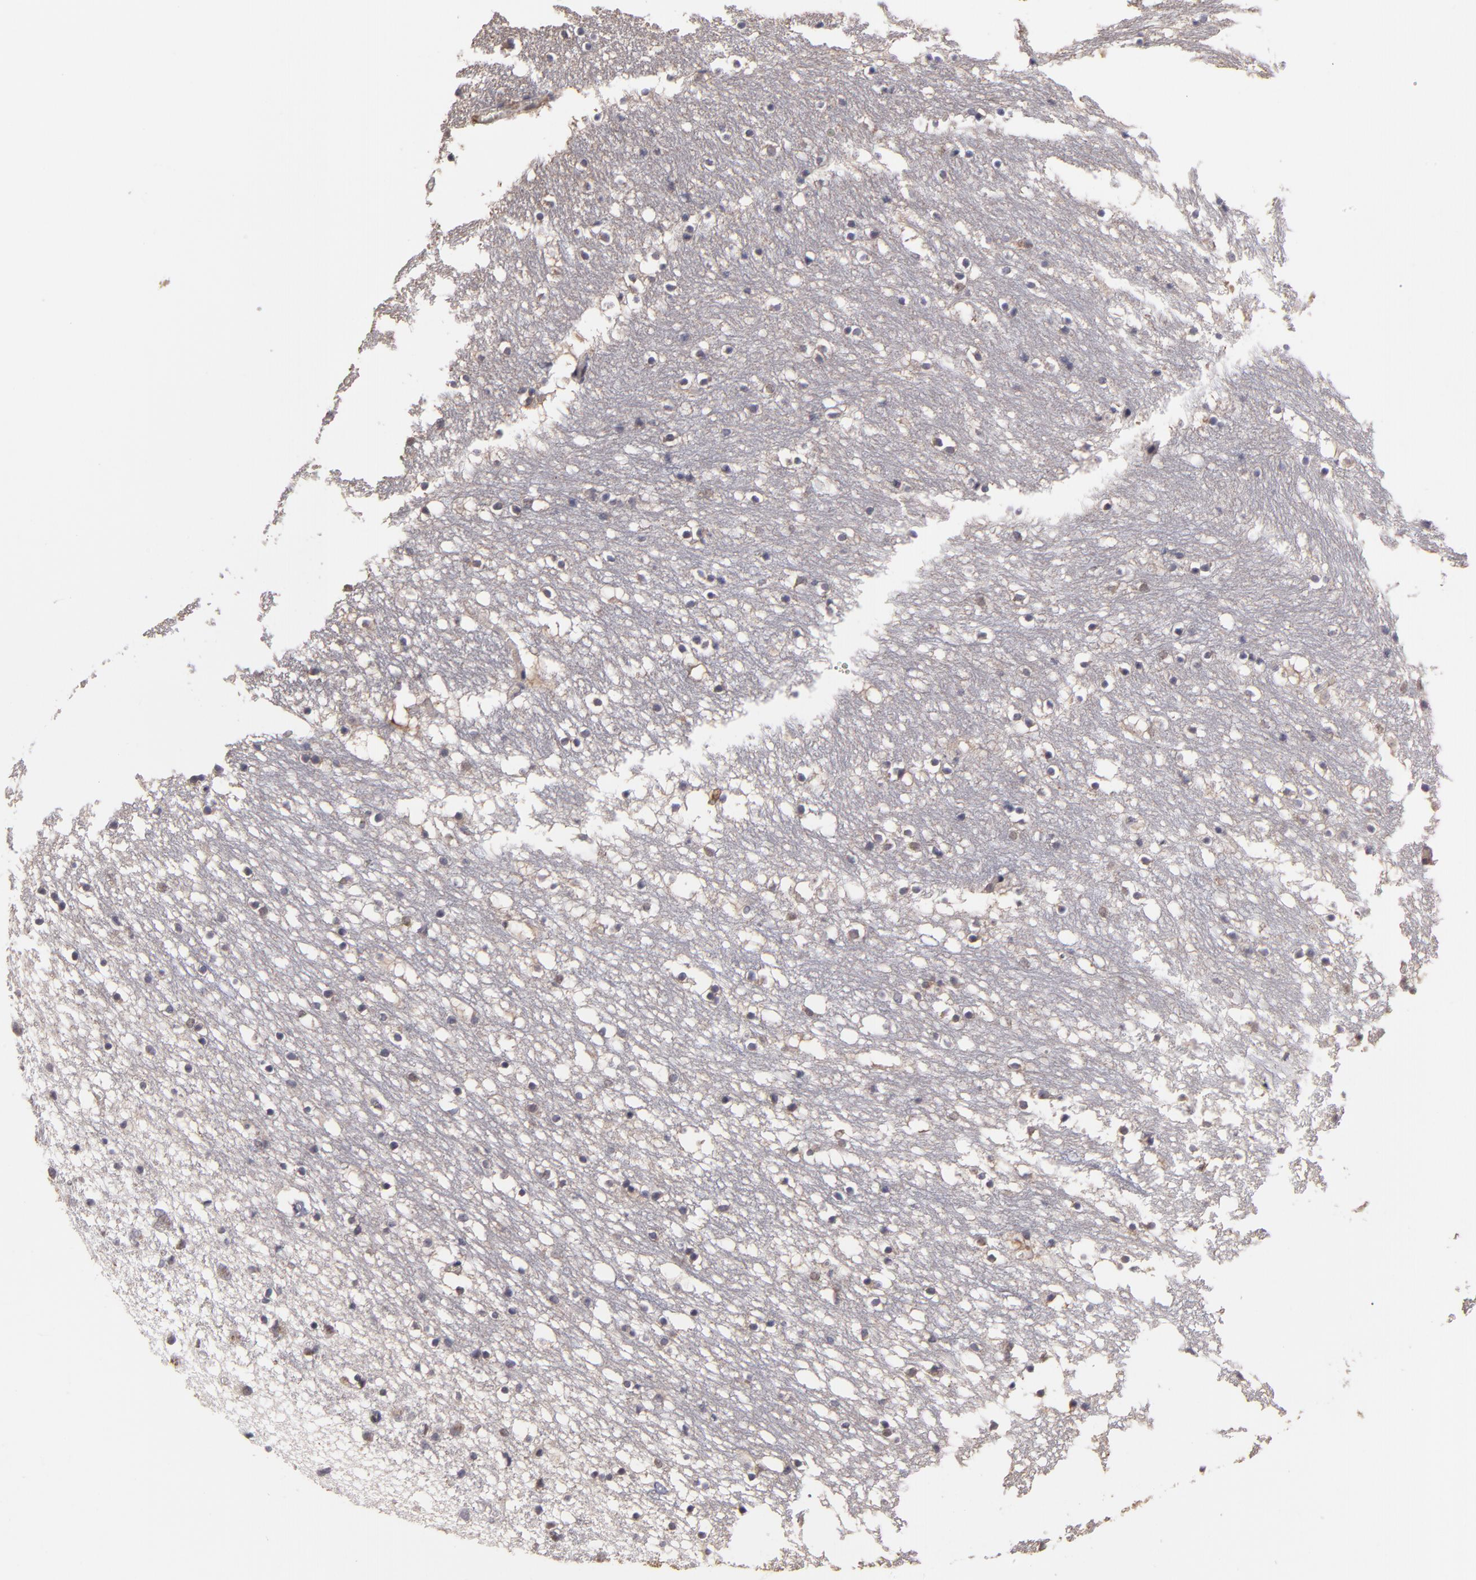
{"staining": {"intensity": "weak", "quantity": "<25%", "location": "cytoplasmic/membranous"}, "tissue": "caudate", "cell_type": "Glial cells", "image_type": "normal", "snomed": [{"axis": "morphology", "description": "Normal tissue, NOS"}, {"axis": "topography", "description": "Lateral ventricle wall"}], "caption": "Glial cells are negative for protein expression in unremarkable human caudate. (Stains: DAB (3,3'-diaminobenzidine) IHC with hematoxylin counter stain, Microscopy: brightfield microscopy at high magnification).", "gene": "CASP1", "patient": {"sex": "male", "age": 45}}